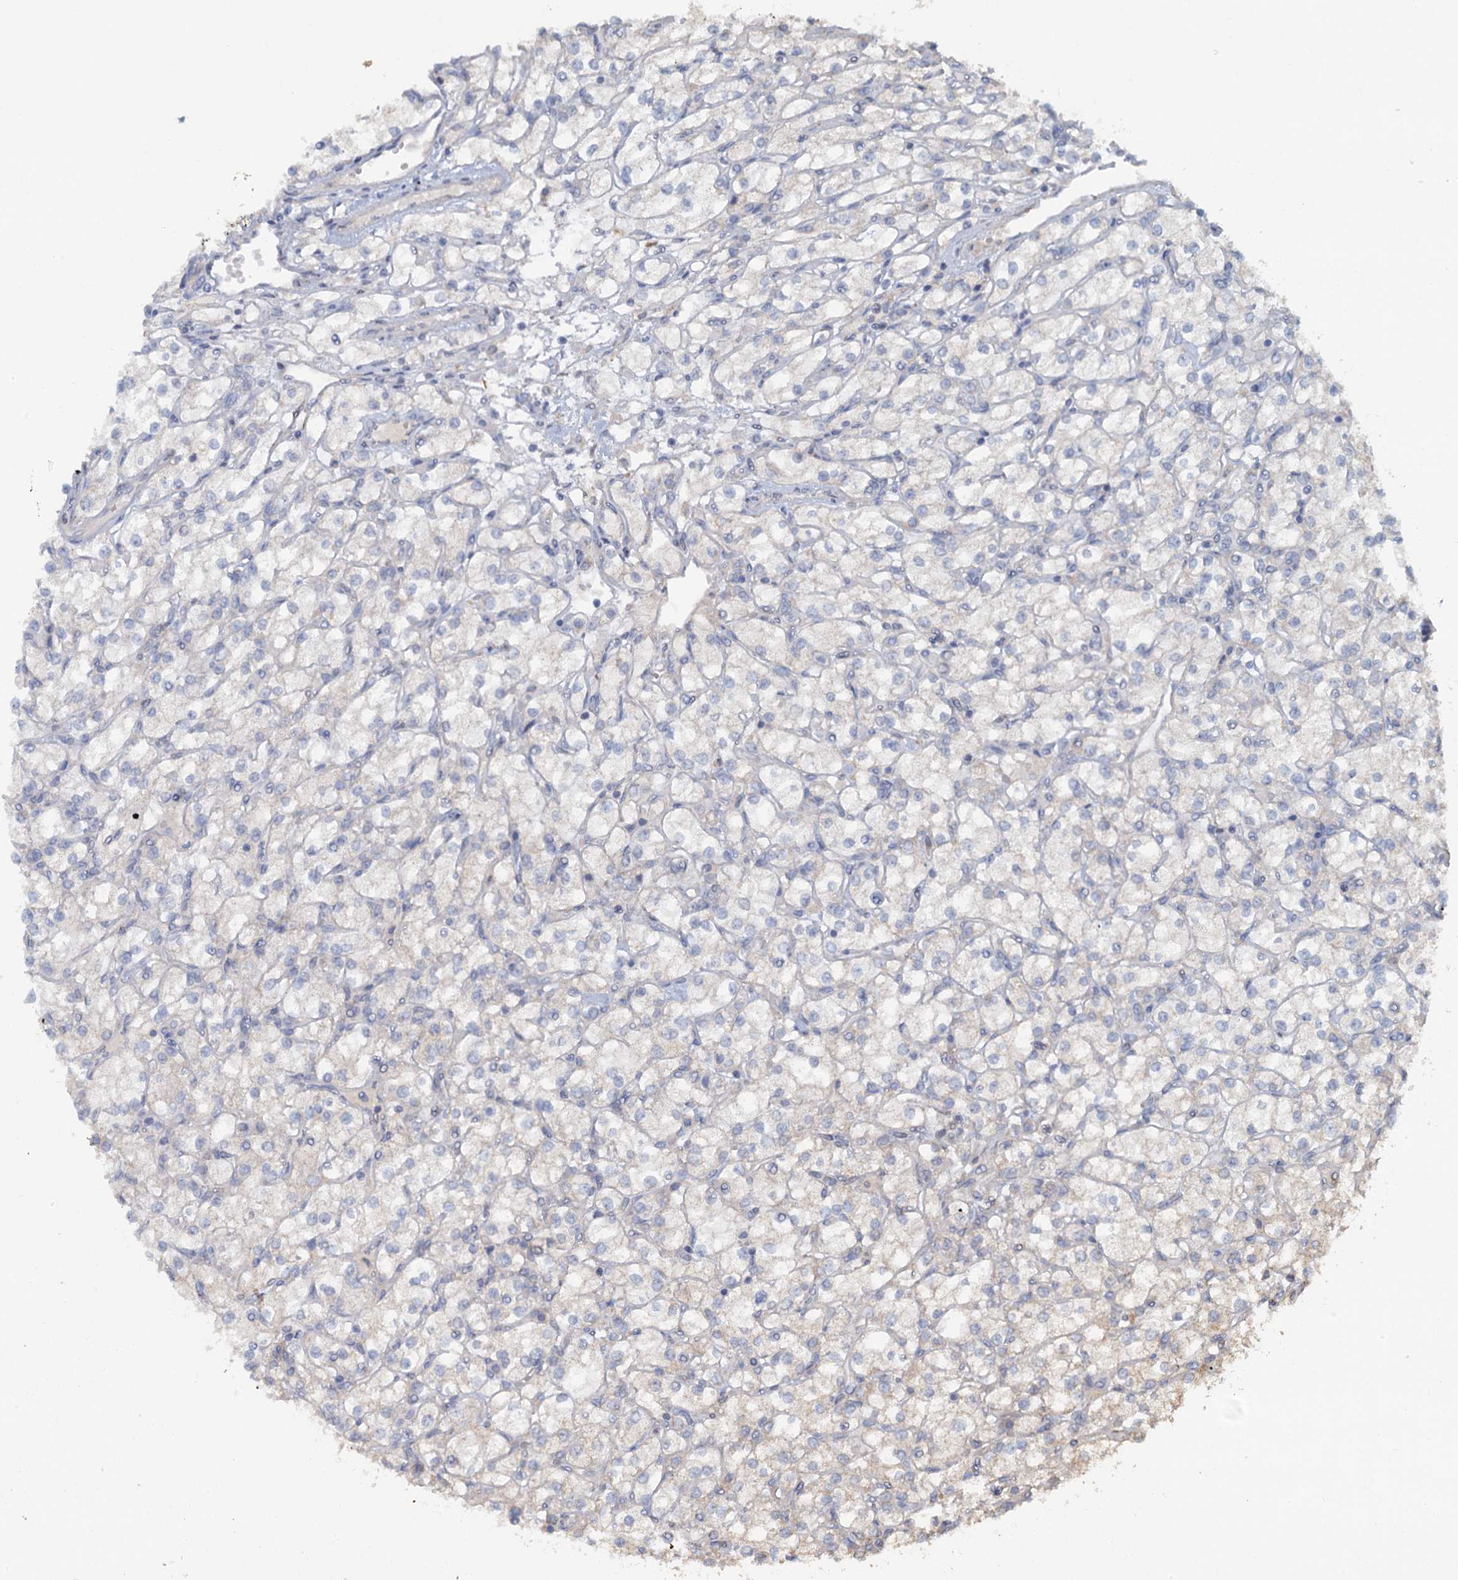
{"staining": {"intensity": "negative", "quantity": "none", "location": "none"}, "tissue": "renal cancer", "cell_type": "Tumor cells", "image_type": "cancer", "snomed": [{"axis": "morphology", "description": "Adenocarcinoma, NOS"}, {"axis": "topography", "description": "Kidney"}], "caption": "Tumor cells show no significant protein positivity in renal adenocarcinoma.", "gene": "FUNDC1", "patient": {"sex": "male", "age": 80}}